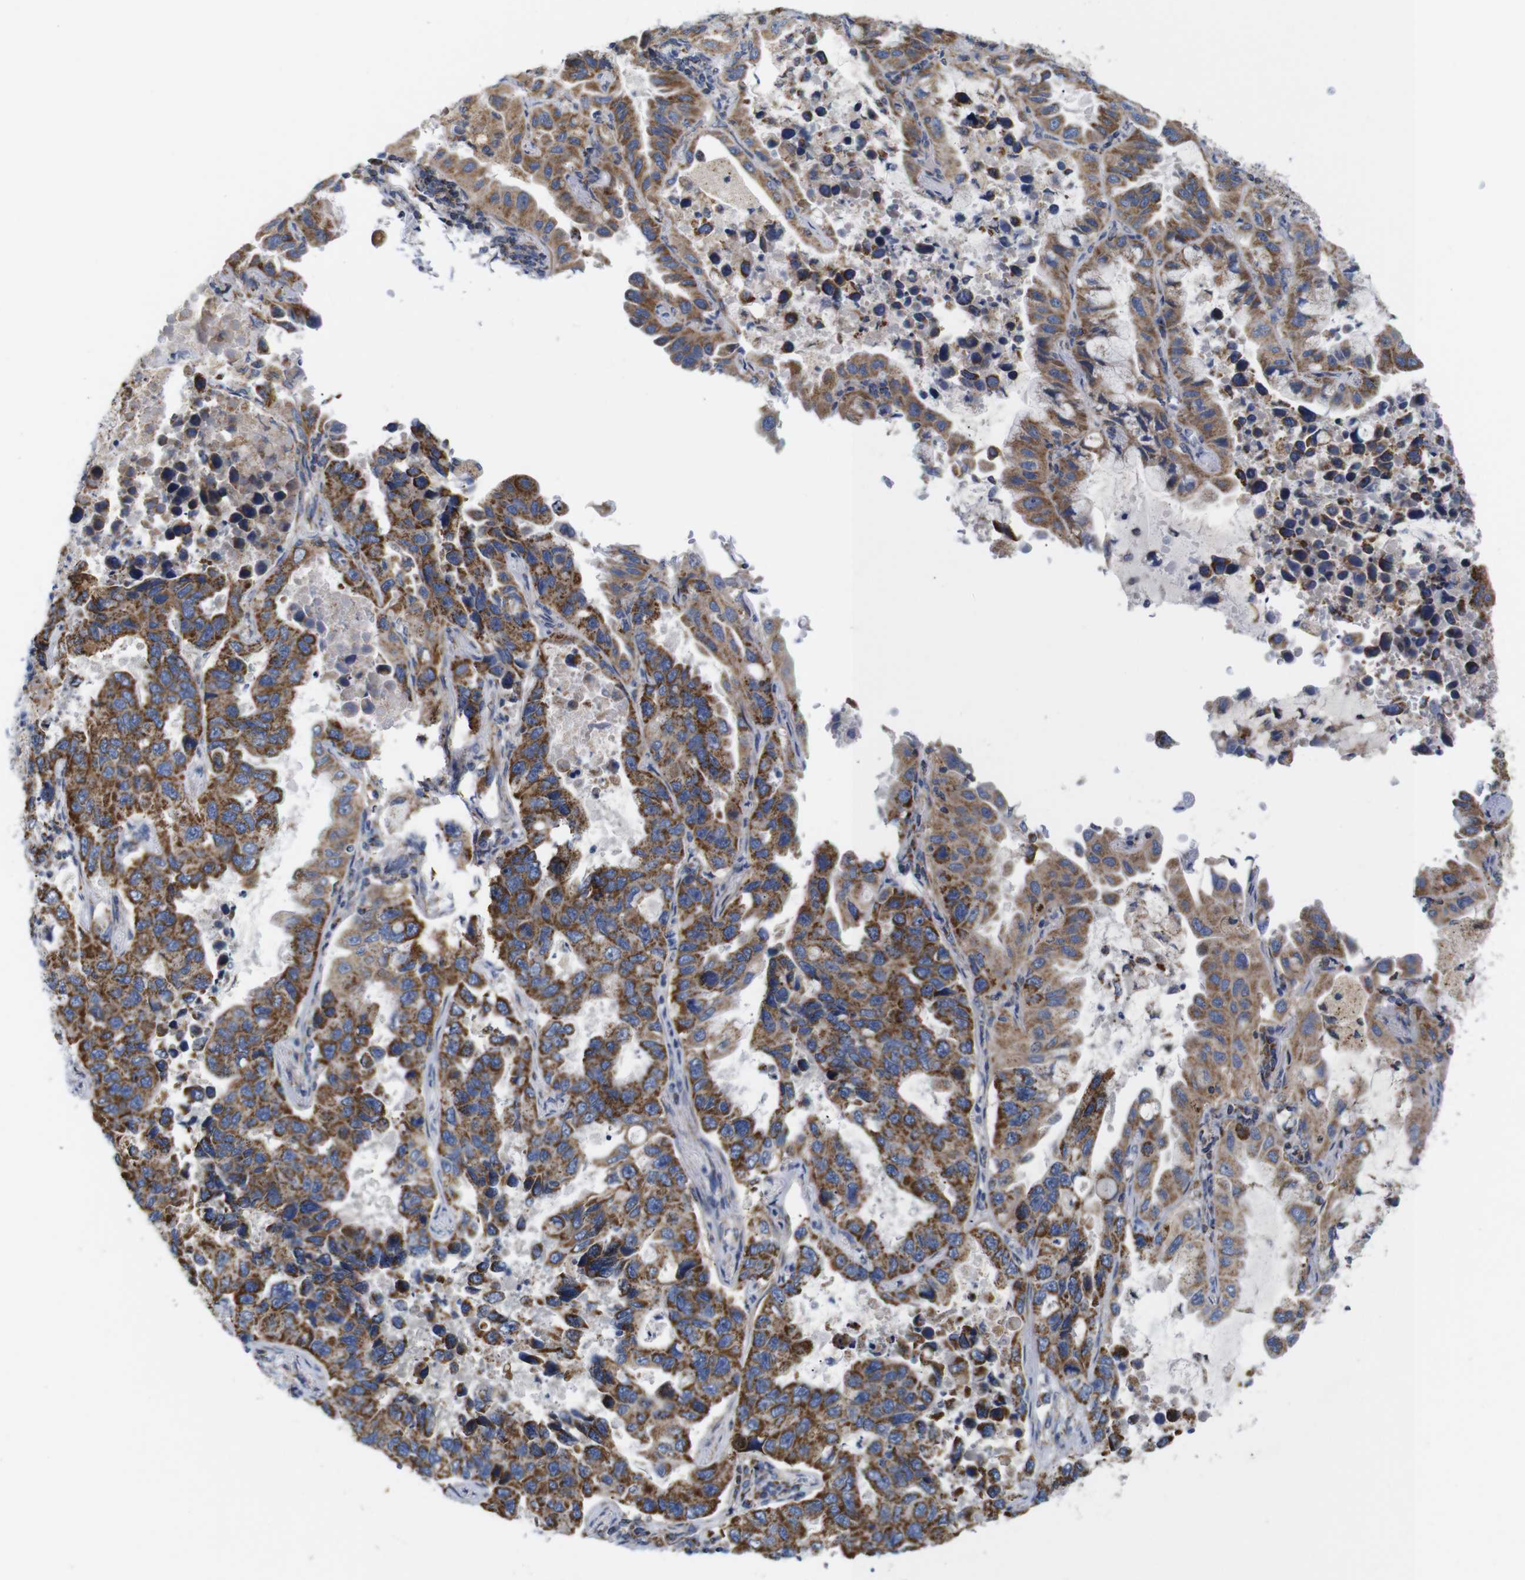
{"staining": {"intensity": "strong", "quantity": ">75%", "location": "cytoplasmic/membranous"}, "tissue": "lung cancer", "cell_type": "Tumor cells", "image_type": "cancer", "snomed": [{"axis": "morphology", "description": "Adenocarcinoma, NOS"}, {"axis": "topography", "description": "Lung"}], "caption": "Immunohistochemical staining of human adenocarcinoma (lung) reveals high levels of strong cytoplasmic/membranous positivity in about >75% of tumor cells.", "gene": "FAM171B", "patient": {"sex": "male", "age": 64}}